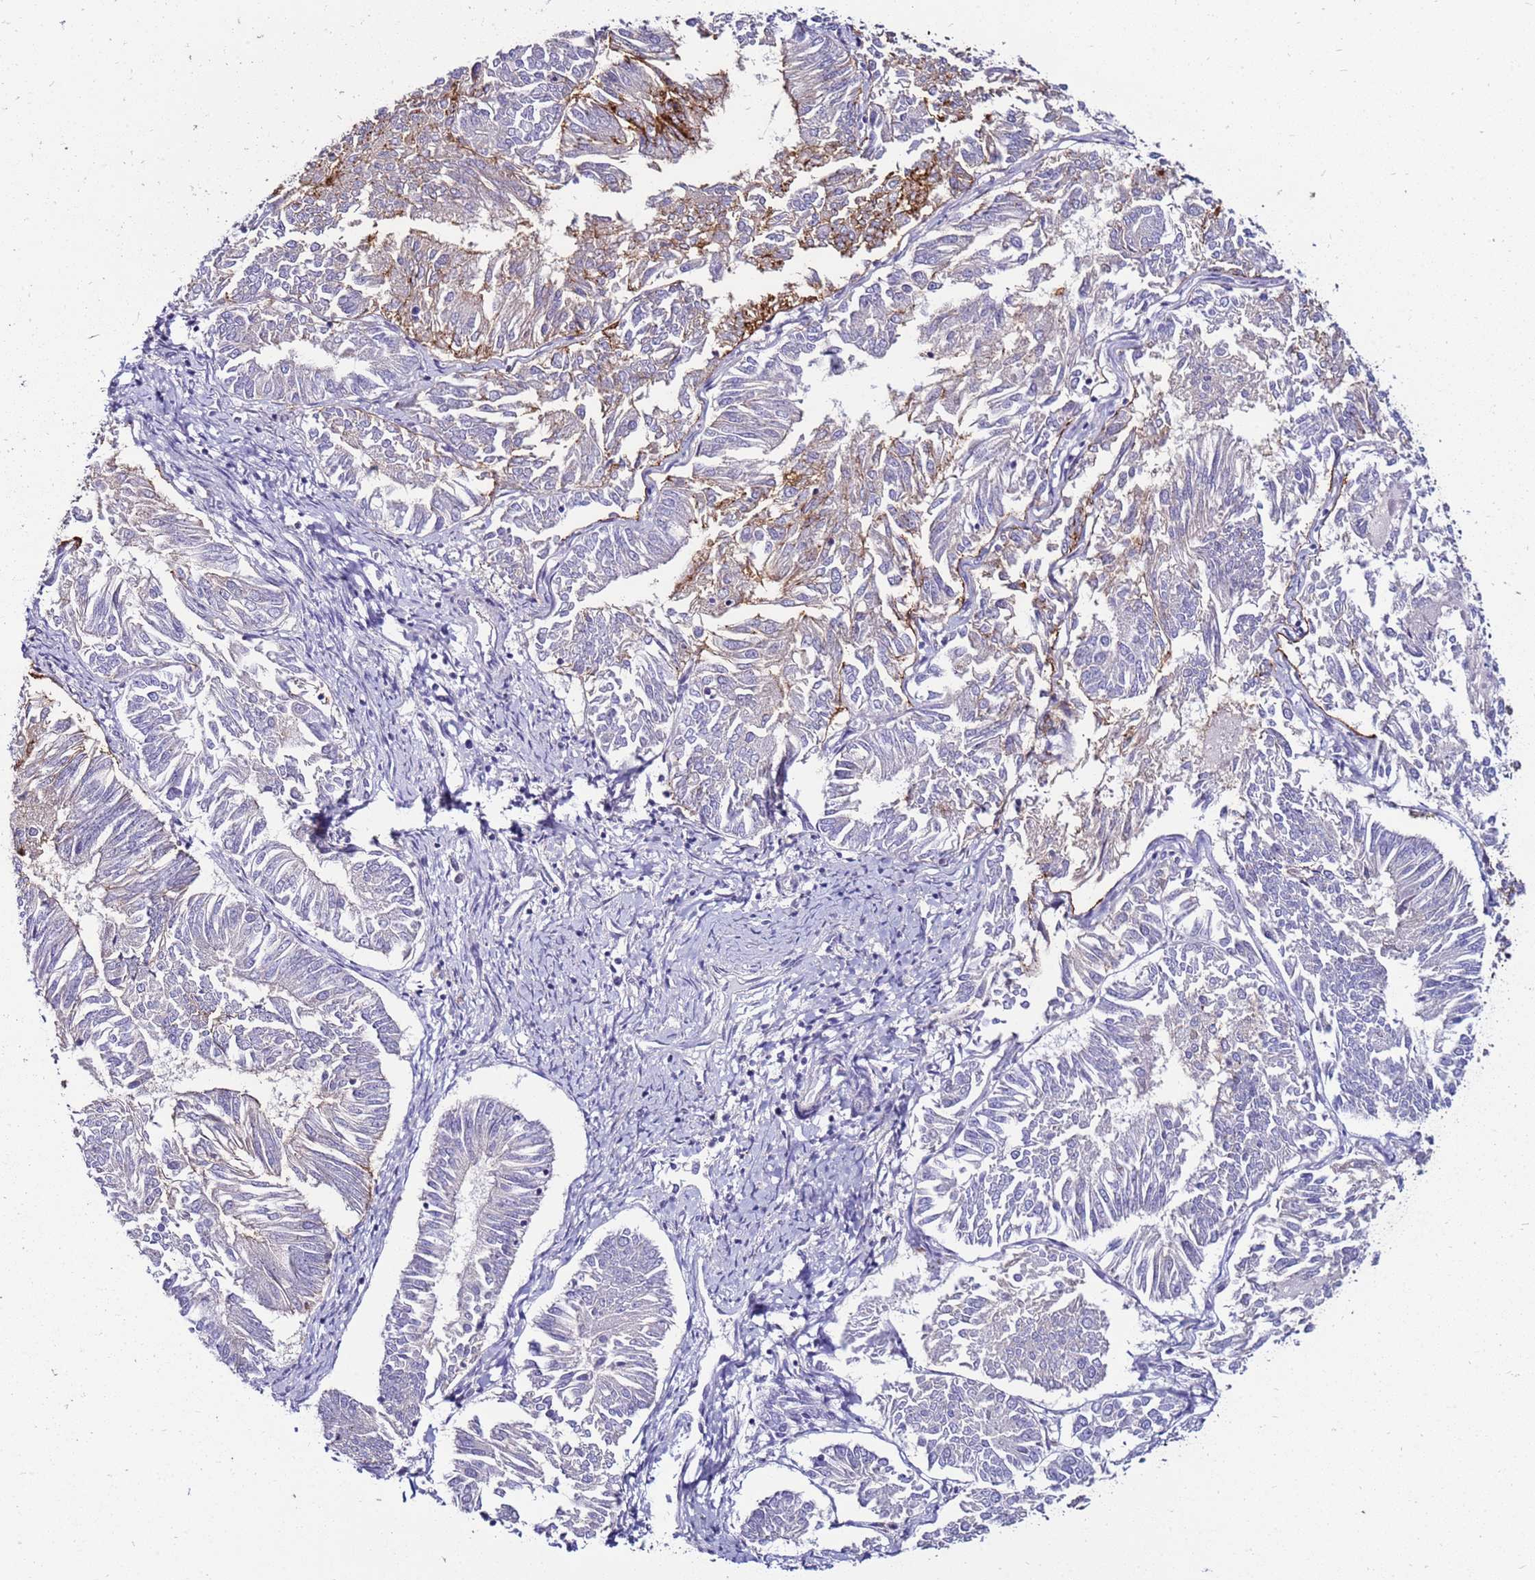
{"staining": {"intensity": "strong", "quantity": "<25%", "location": "cytoplasmic/membranous"}, "tissue": "endometrial cancer", "cell_type": "Tumor cells", "image_type": "cancer", "snomed": [{"axis": "morphology", "description": "Adenocarcinoma, NOS"}, {"axis": "topography", "description": "Endometrium"}], "caption": "IHC (DAB) staining of human adenocarcinoma (endometrial) reveals strong cytoplasmic/membranous protein expression in approximately <25% of tumor cells. Immunohistochemistry stains the protein in brown and the nuclei are stained blue.", "gene": "GPN3", "patient": {"sex": "female", "age": 58}}